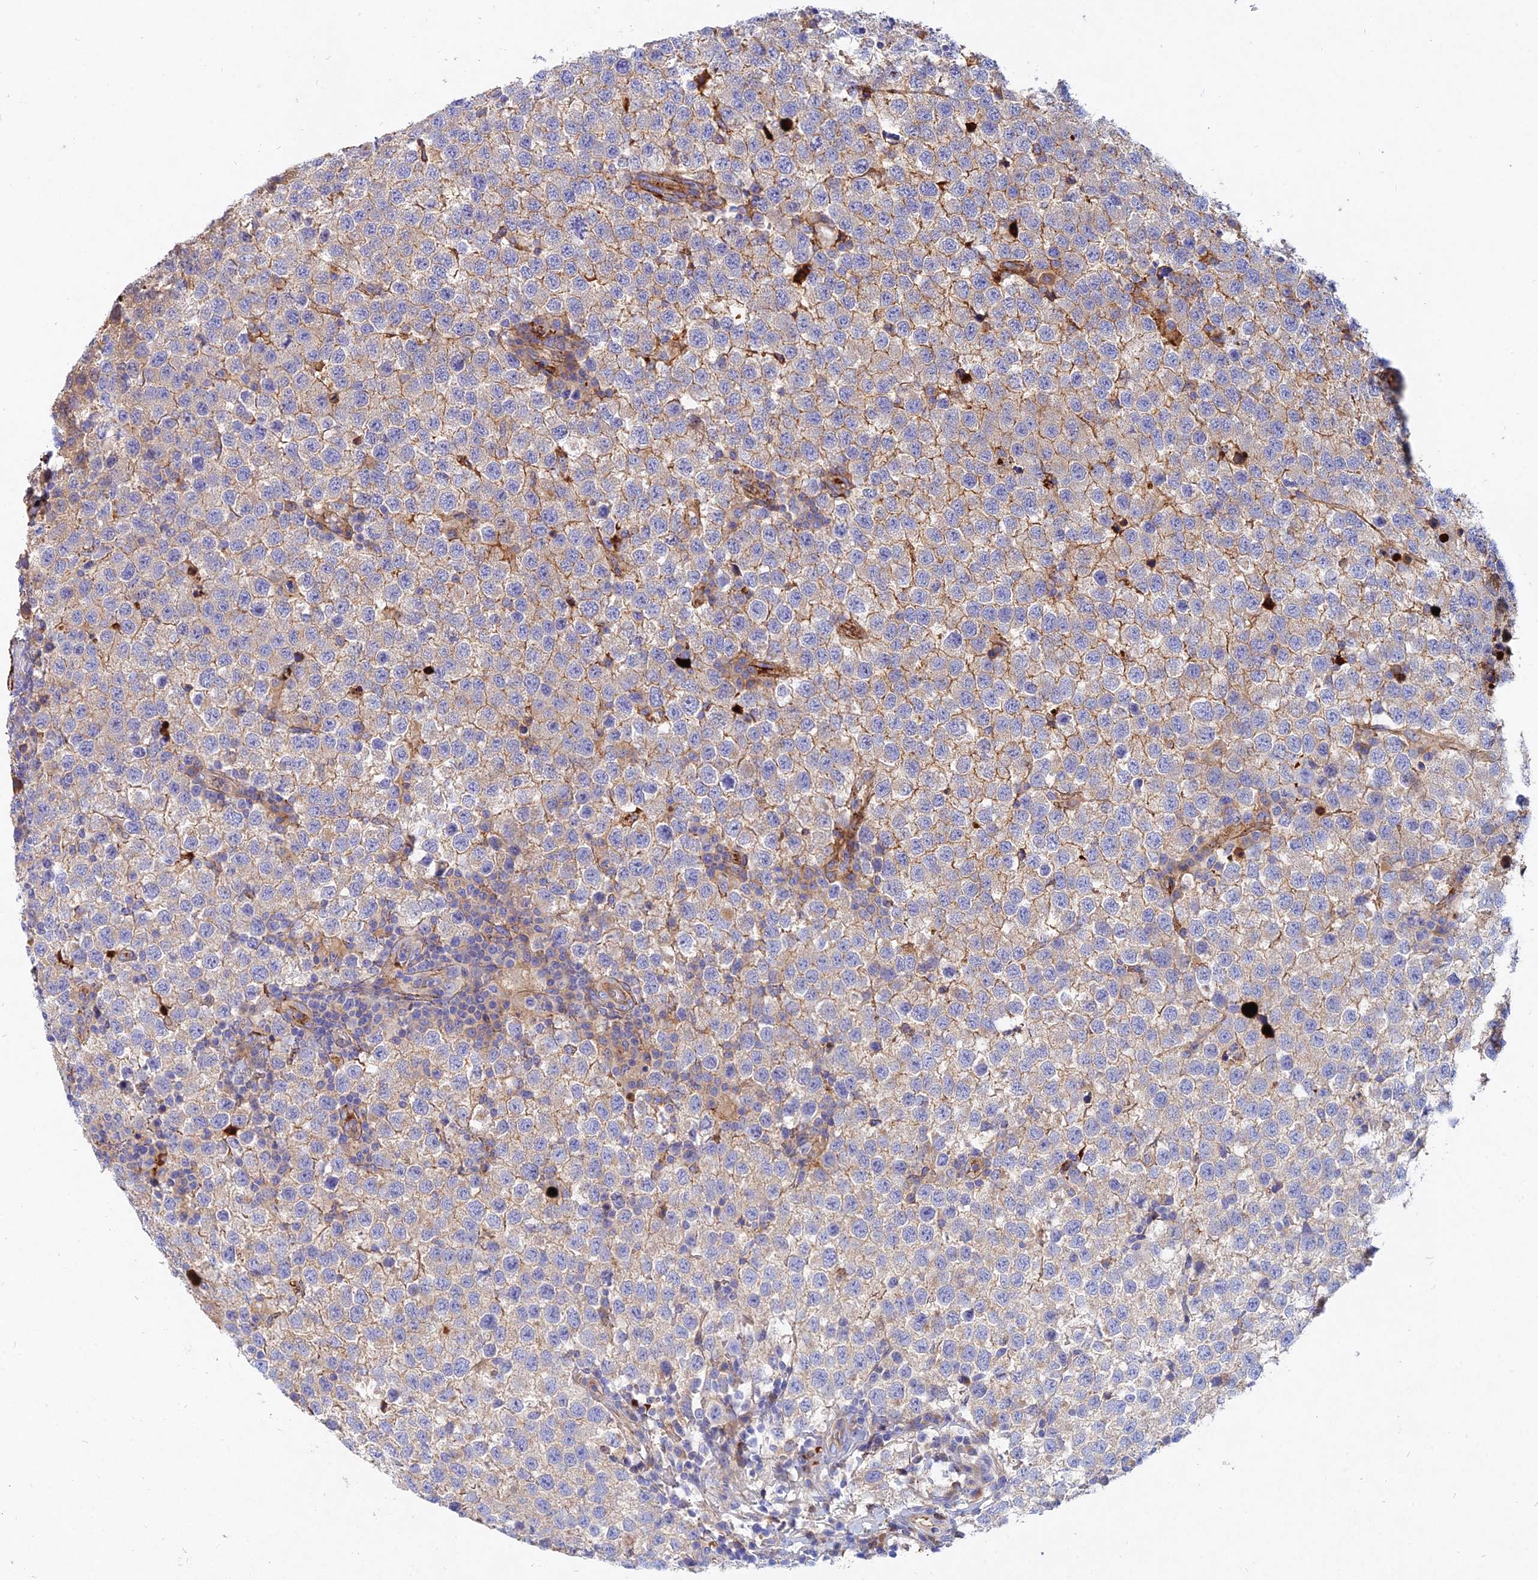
{"staining": {"intensity": "moderate", "quantity": "<25%", "location": "cytoplasmic/membranous"}, "tissue": "testis cancer", "cell_type": "Tumor cells", "image_type": "cancer", "snomed": [{"axis": "morphology", "description": "Seminoma, NOS"}, {"axis": "topography", "description": "Testis"}], "caption": "Testis cancer was stained to show a protein in brown. There is low levels of moderate cytoplasmic/membranous expression in approximately <25% of tumor cells. The protein is stained brown, and the nuclei are stained in blue (DAB IHC with brightfield microscopy, high magnification).", "gene": "MROH1", "patient": {"sex": "male", "age": 34}}